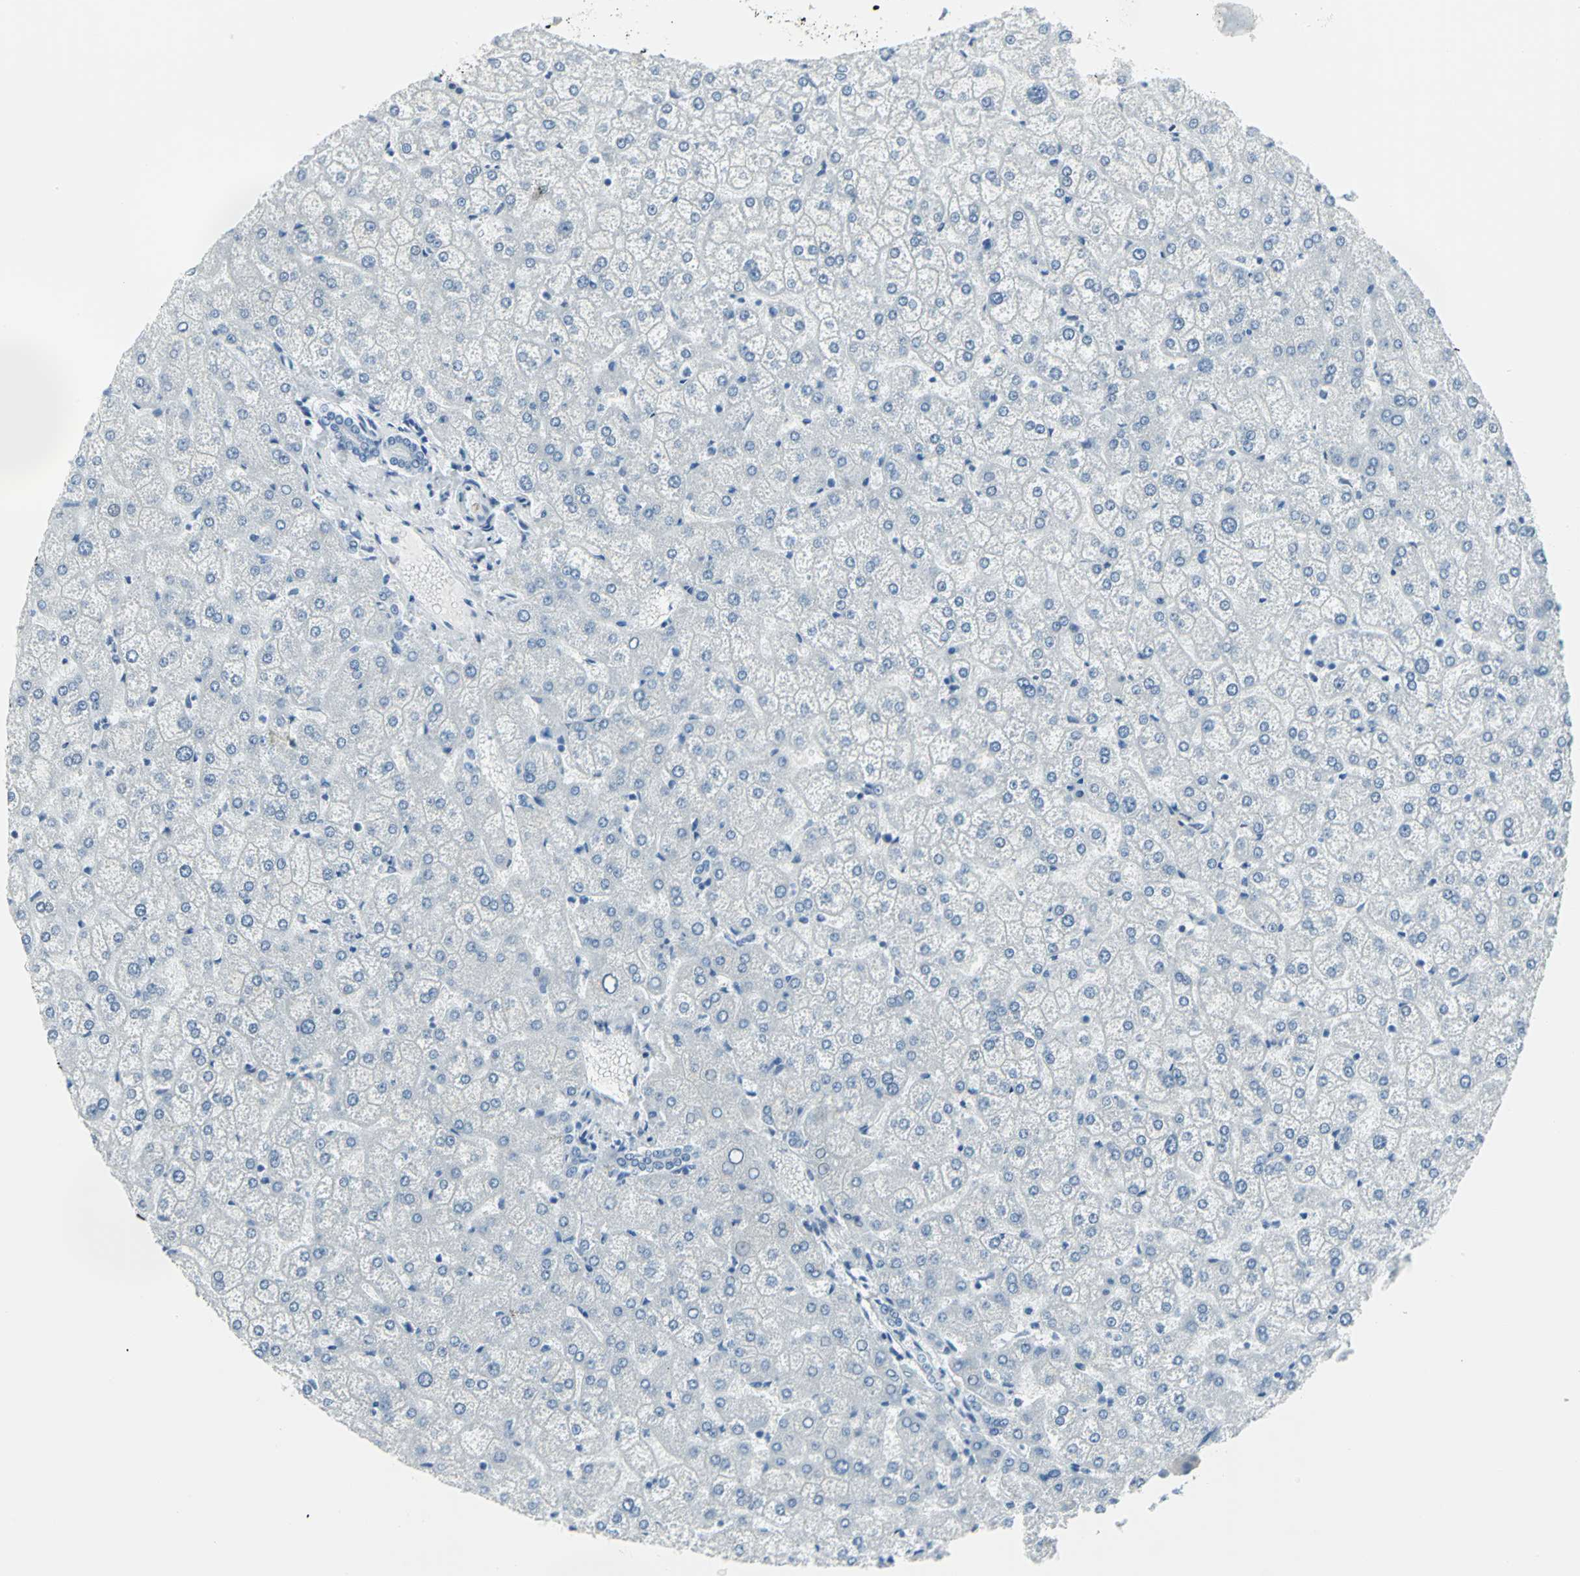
{"staining": {"intensity": "negative", "quantity": "none", "location": "none"}, "tissue": "liver", "cell_type": "Cholangiocytes", "image_type": "normal", "snomed": [{"axis": "morphology", "description": "Normal tissue, NOS"}, {"axis": "topography", "description": "Liver"}], "caption": "Cholangiocytes show no significant protein expression in benign liver. Brightfield microscopy of immunohistochemistry (IHC) stained with DAB (brown) and hematoxylin (blue), captured at high magnification.", "gene": "DNAI2", "patient": {"sex": "female", "age": 32}}